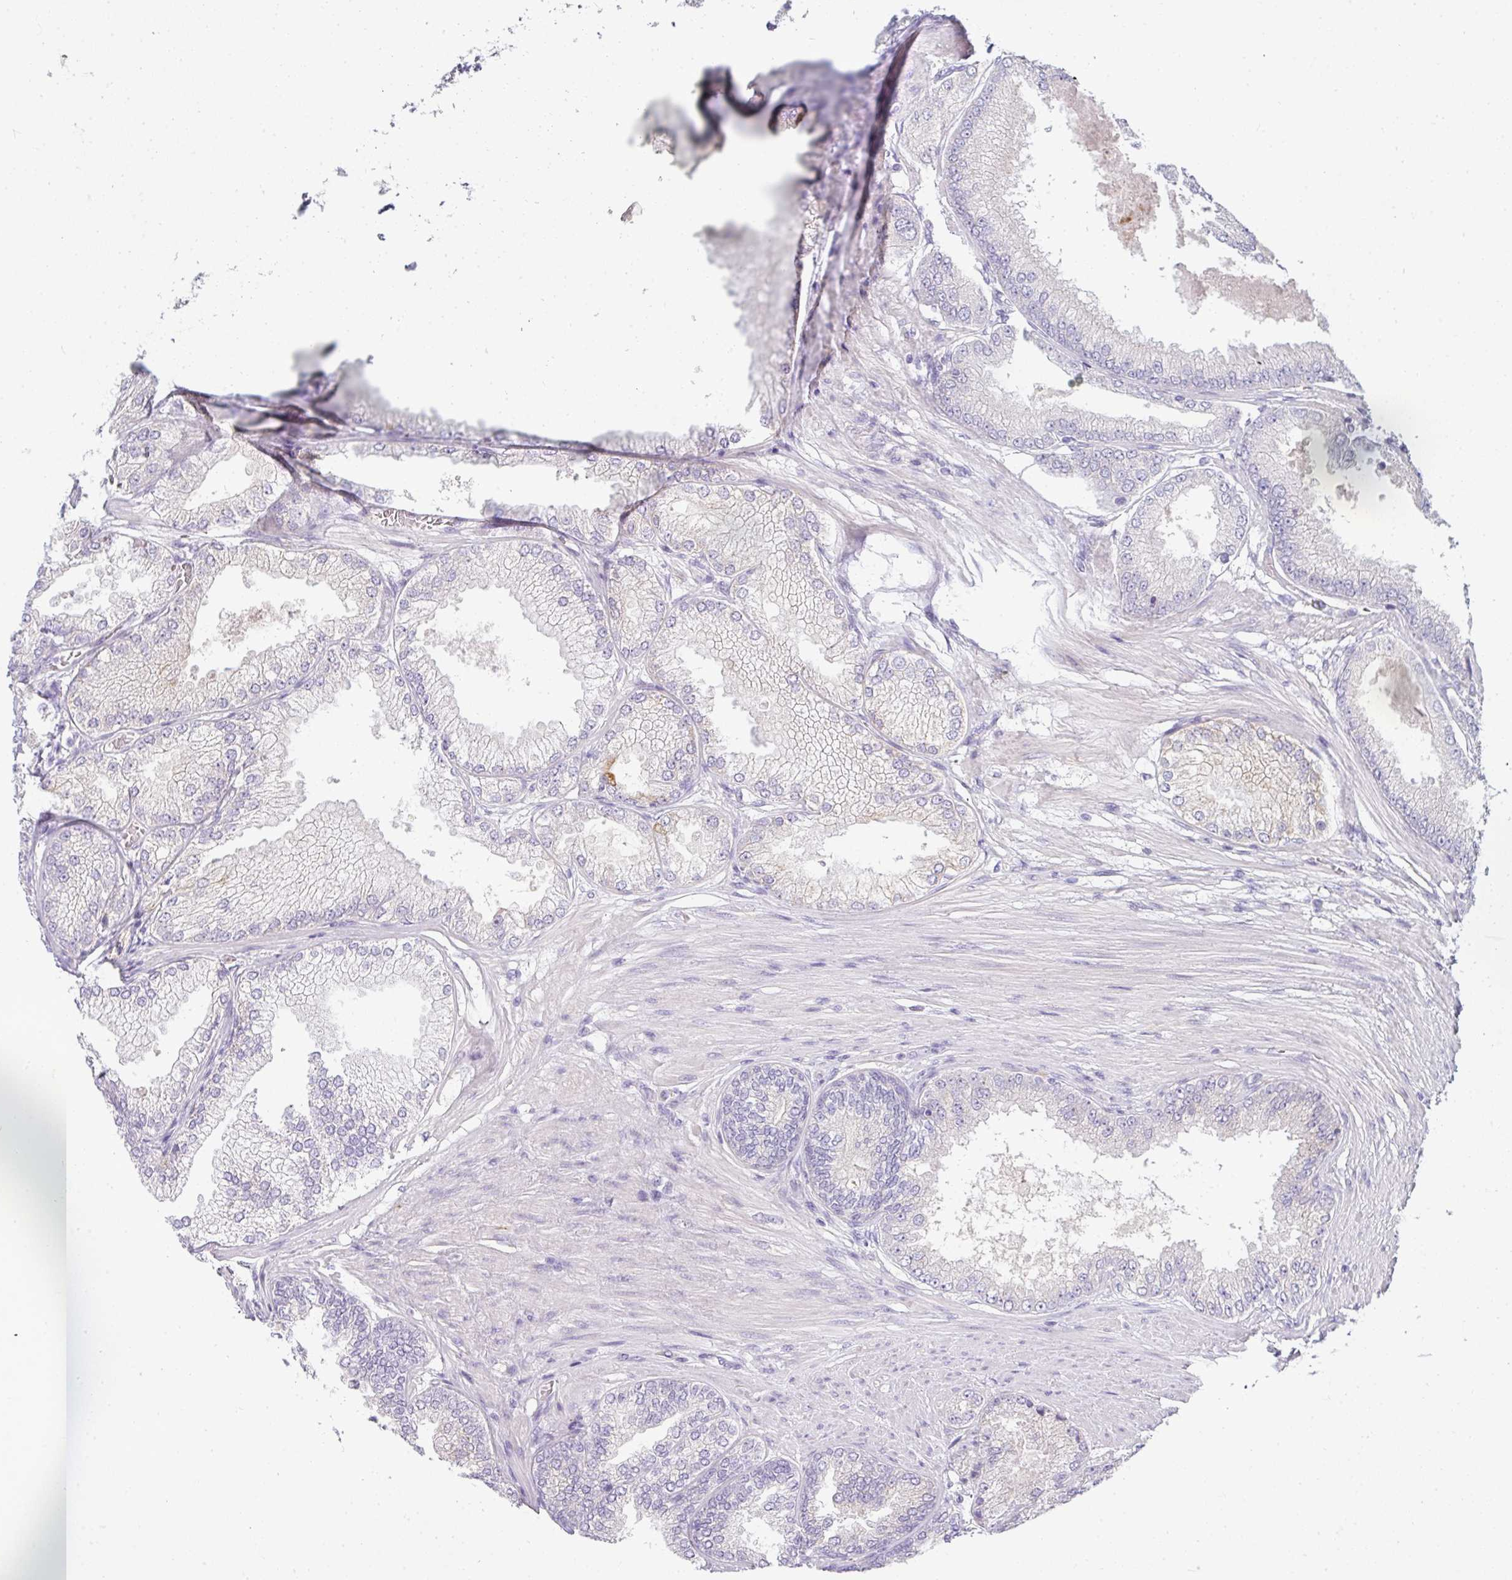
{"staining": {"intensity": "negative", "quantity": "none", "location": "none"}, "tissue": "prostate cancer", "cell_type": "Tumor cells", "image_type": "cancer", "snomed": [{"axis": "morphology", "description": "Adenocarcinoma, High grade"}, {"axis": "topography", "description": "Prostate"}], "caption": "IHC image of neoplastic tissue: high-grade adenocarcinoma (prostate) stained with DAB (3,3'-diaminobenzidine) demonstrates no significant protein staining in tumor cells.", "gene": "ASXL3", "patient": {"sex": "male", "age": 71}}